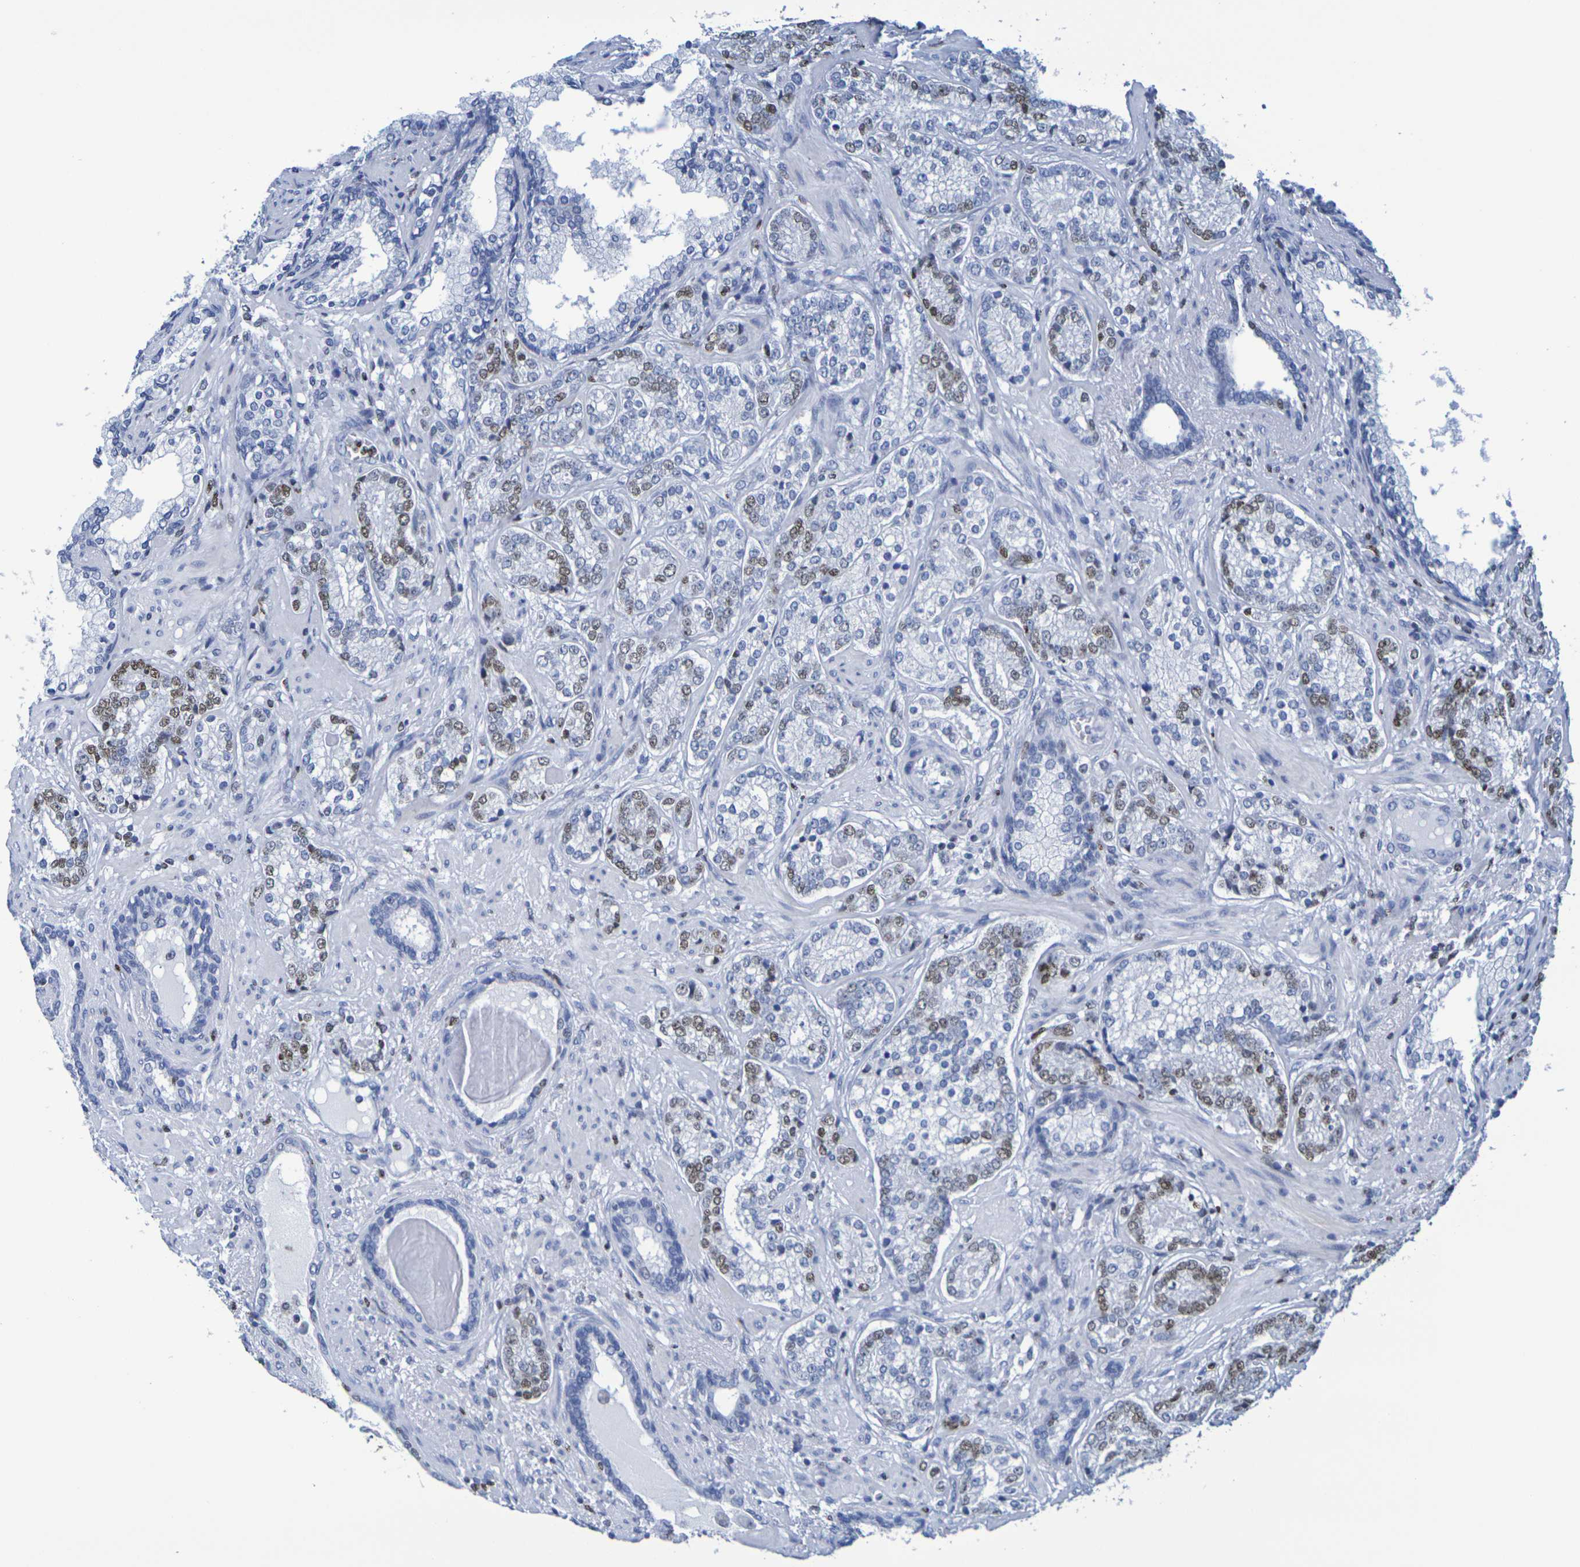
{"staining": {"intensity": "moderate", "quantity": "25%-75%", "location": "nuclear"}, "tissue": "prostate cancer", "cell_type": "Tumor cells", "image_type": "cancer", "snomed": [{"axis": "morphology", "description": "Adenocarcinoma, High grade"}, {"axis": "topography", "description": "Prostate"}], "caption": "A brown stain labels moderate nuclear staining of a protein in prostate adenocarcinoma (high-grade) tumor cells. Using DAB (brown) and hematoxylin (blue) stains, captured at high magnification using brightfield microscopy.", "gene": "H1-5", "patient": {"sex": "male", "age": 61}}